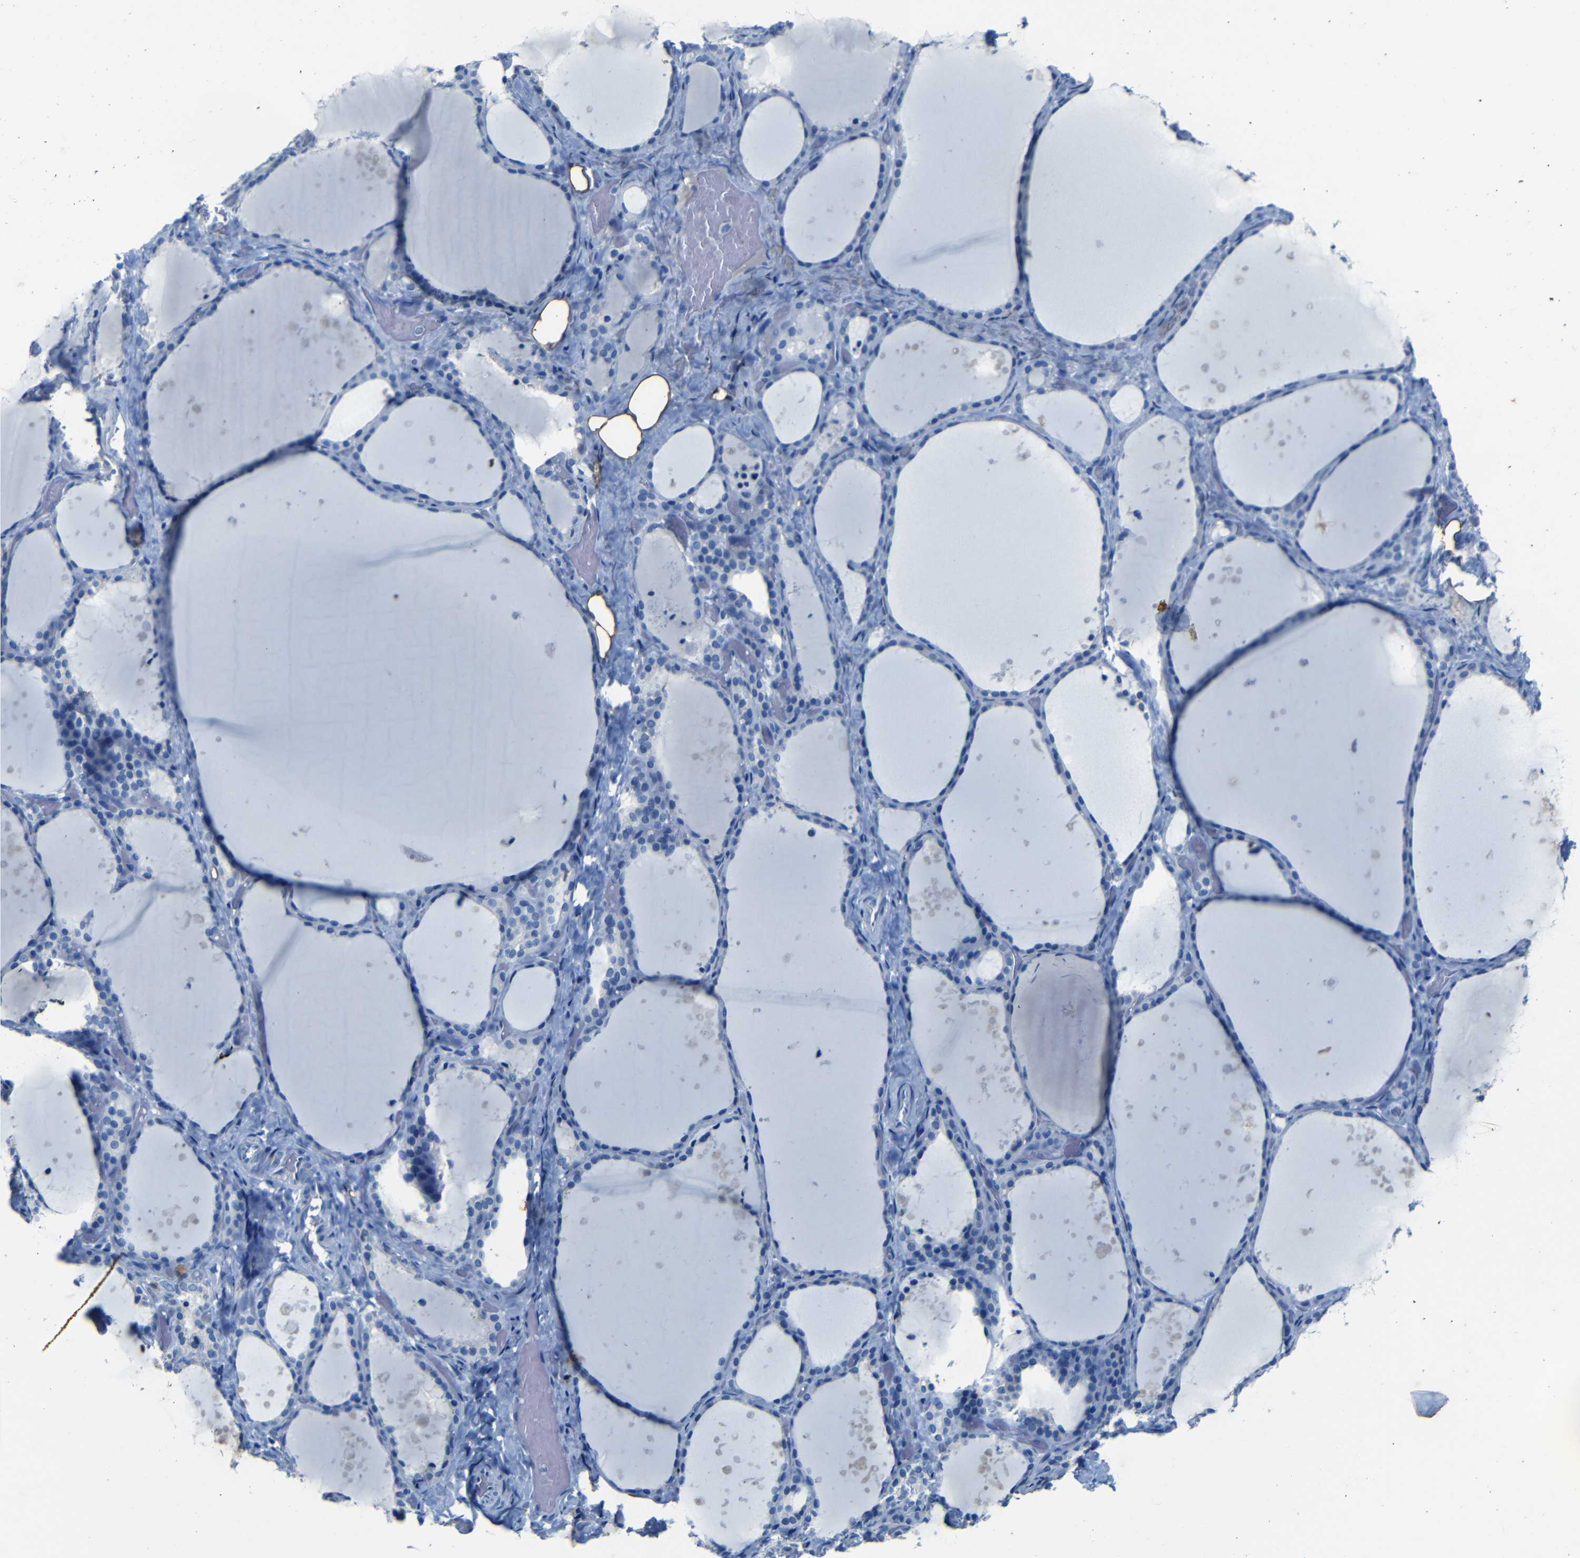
{"staining": {"intensity": "negative", "quantity": "none", "location": "none"}, "tissue": "thyroid gland", "cell_type": "Glandular cells", "image_type": "normal", "snomed": [{"axis": "morphology", "description": "Normal tissue, NOS"}, {"axis": "topography", "description": "Thyroid gland"}], "caption": "DAB immunohistochemical staining of normal human thyroid gland reveals no significant staining in glandular cells.", "gene": "CLDN11", "patient": {"sex": "female", "age": 44}}